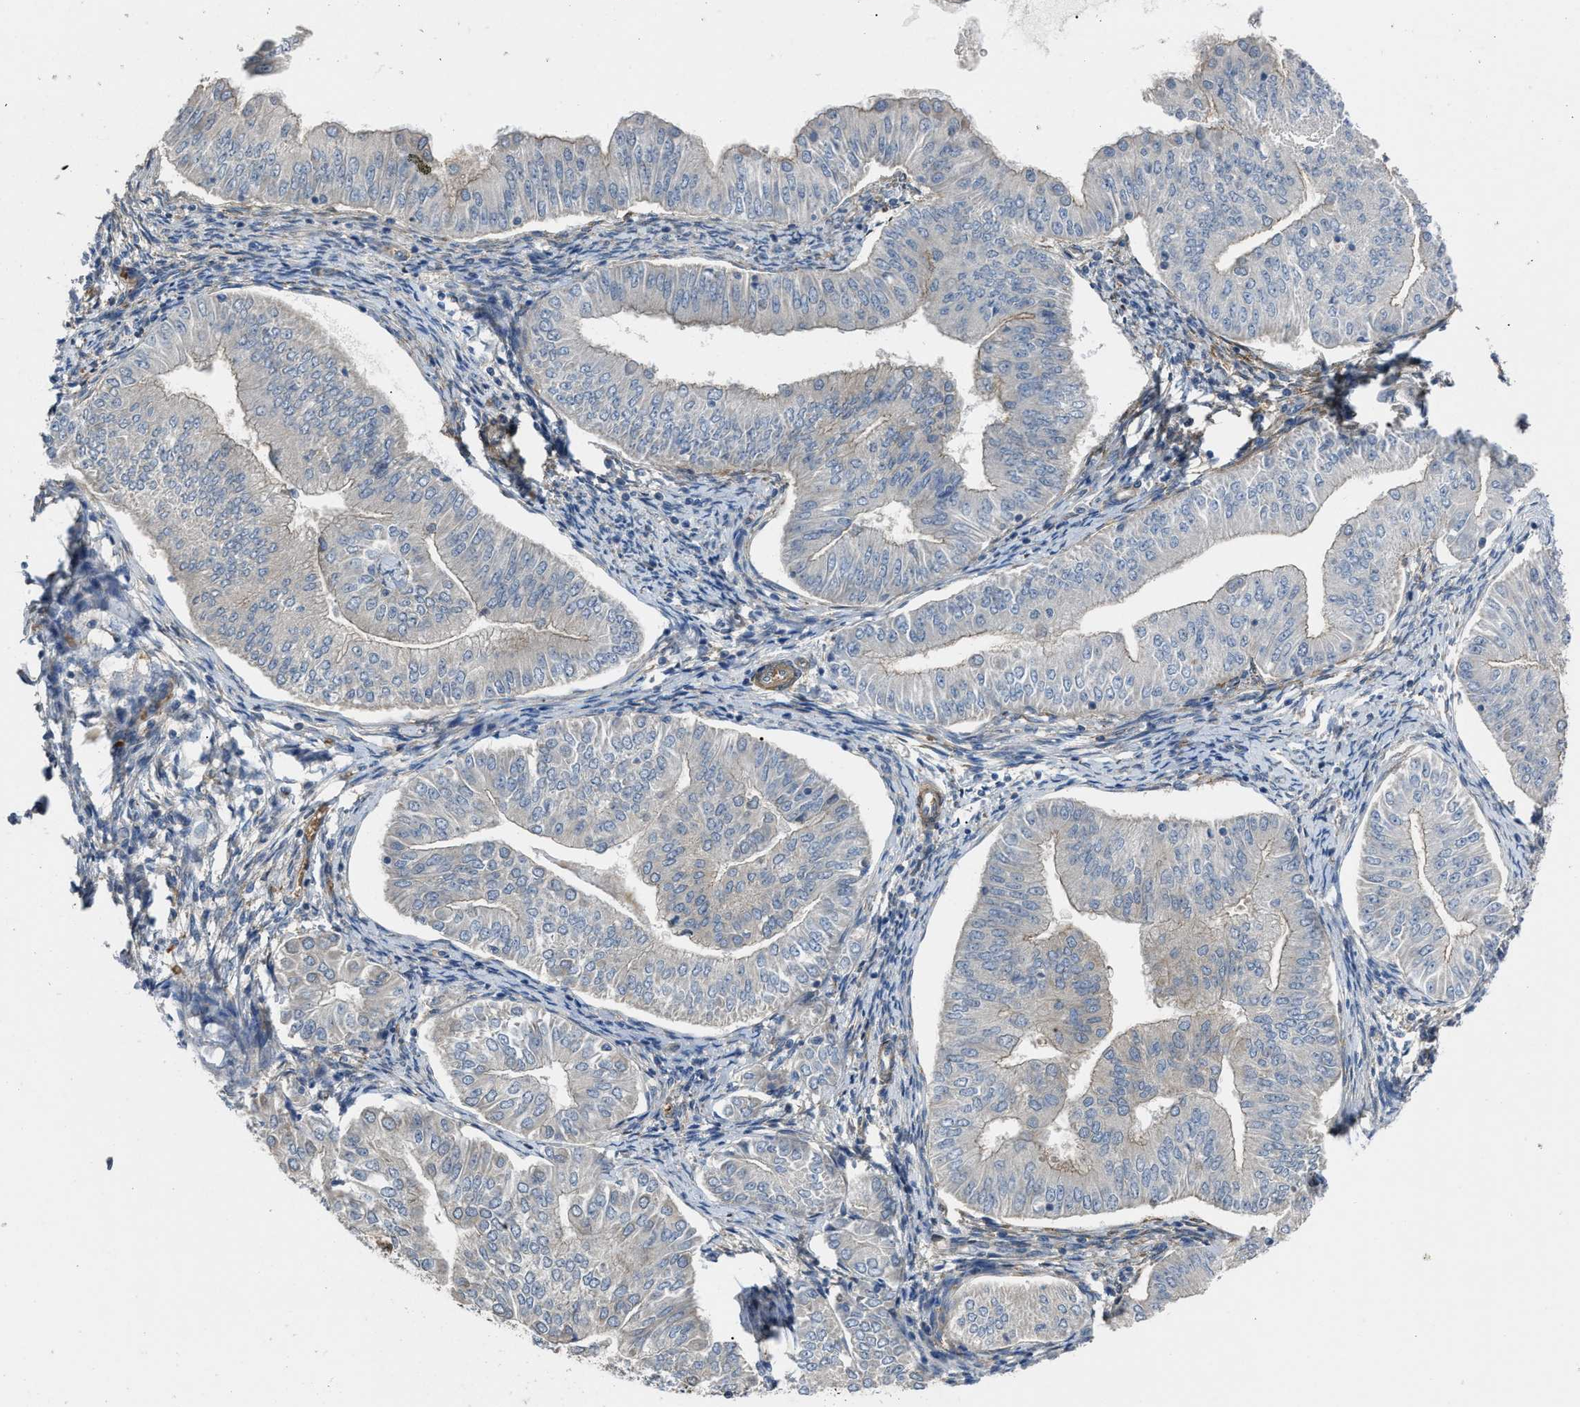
{"staining": {"intensity": "weak", "quantity": "<25%", "location": "cytoplasmic/membranous"}, "tissue": "endometrial cancer", "cell_type": "Tumor cells", "image_type": "cancer", "snomed": [{"axis": "morphology", "description": "Normal tissue, NOS"}, {"axis": "morphology", "description": "Adenocarcinoma, NOS"}, {"axis": "topography", "description": "Endometrium"}], "caption": "IHC of endometrial adenocarcinoma displays no positivity in tumor cells. (Brightfield microscopy of DAB (3,3'-diaminobenzidine) IHC at high magnification).", "gene": "SELENOM", "patient": {"sex": "female", "age": 53}}